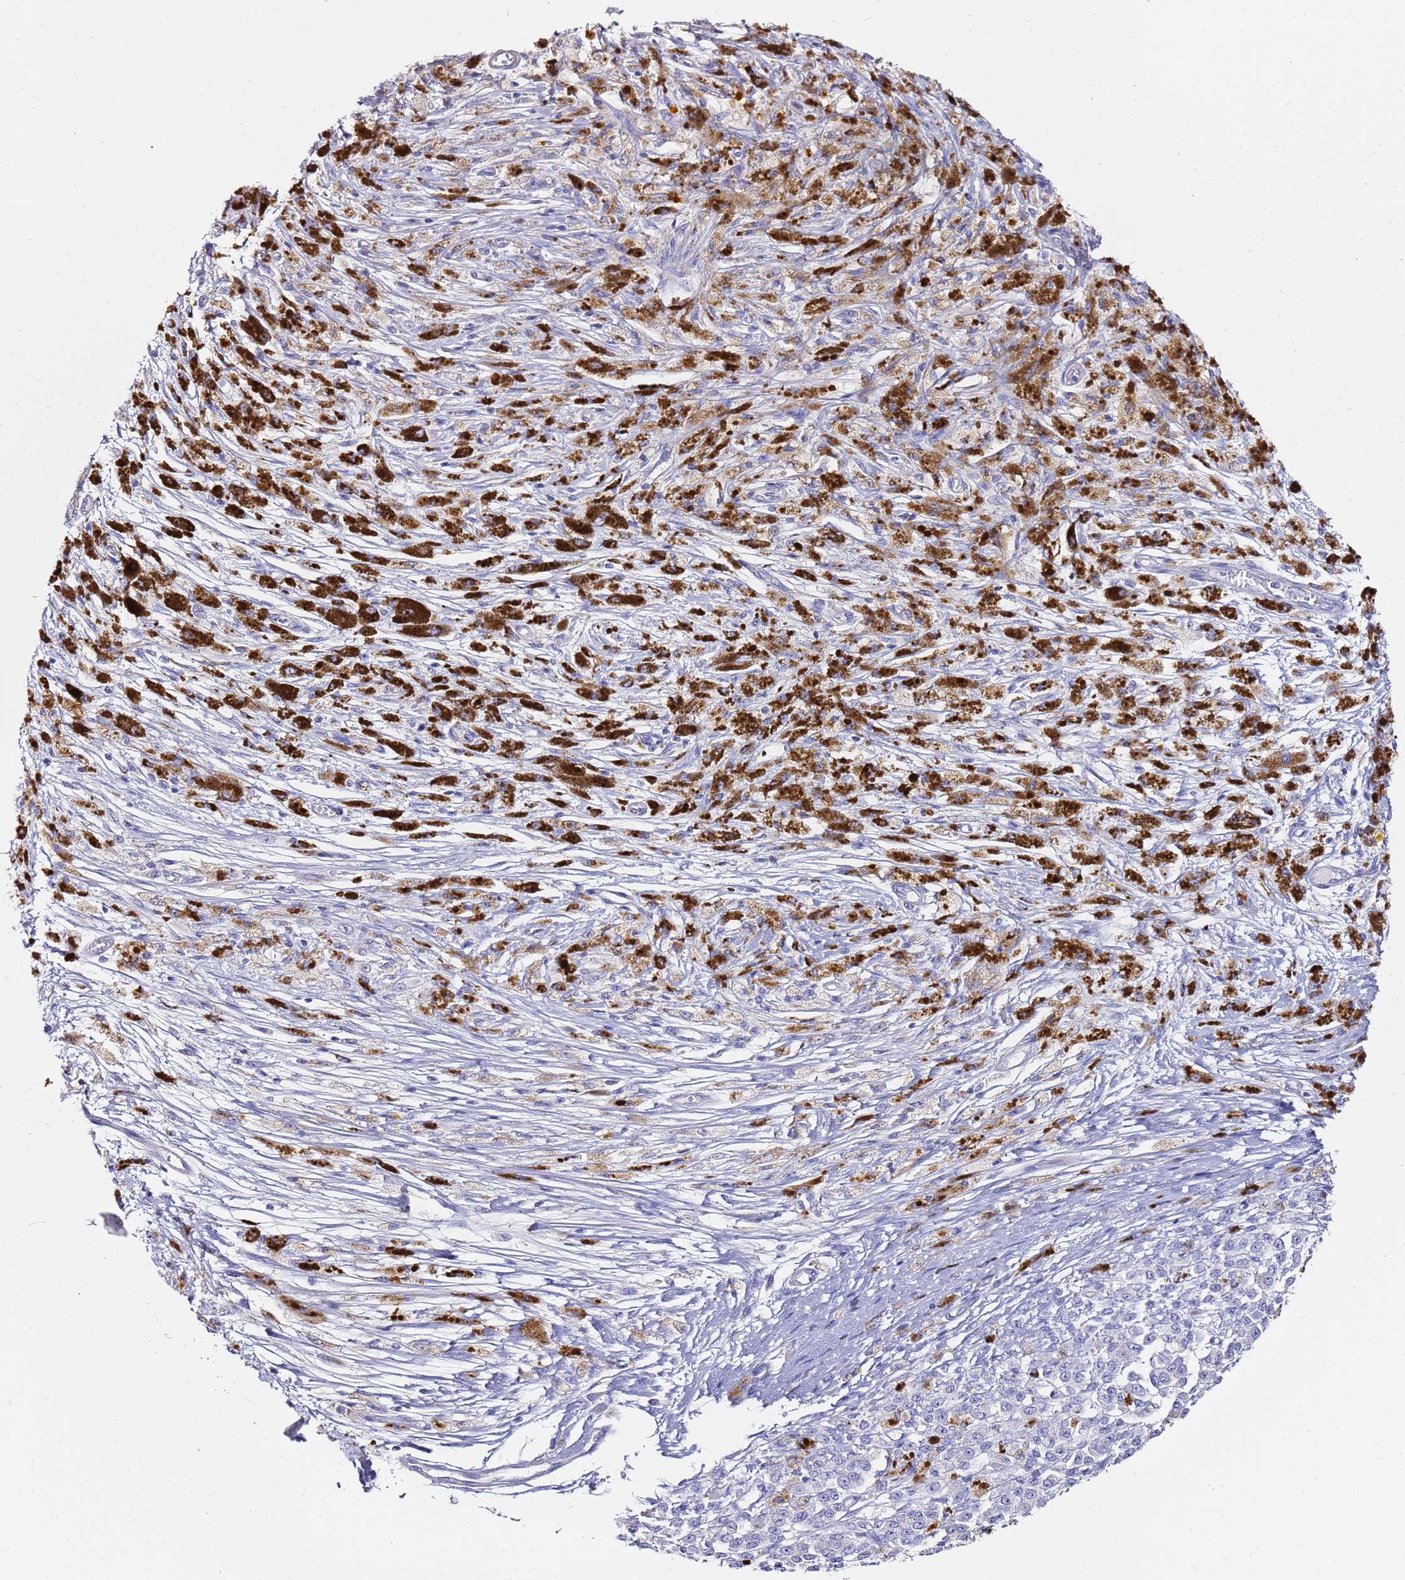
{"staining": {"intensity": "negative", "quantity": "none", "location": "none"}, "tissue": "melanoma", "cell_type": "Tumor cells", "image_type": "cancer", "snomed": [{"axis": "morphology", "description": "Malignant melanoma, NOS"}, {"axis": "topography", "description": "Skin"}], "caption": "An immunohistochemistry micrograph of malignant melanoma is shown. There is no staining in tumor cells of malignant melanoma.", "gene": "MYBPC3", "patient": {"sex": "female", "age": 52}}